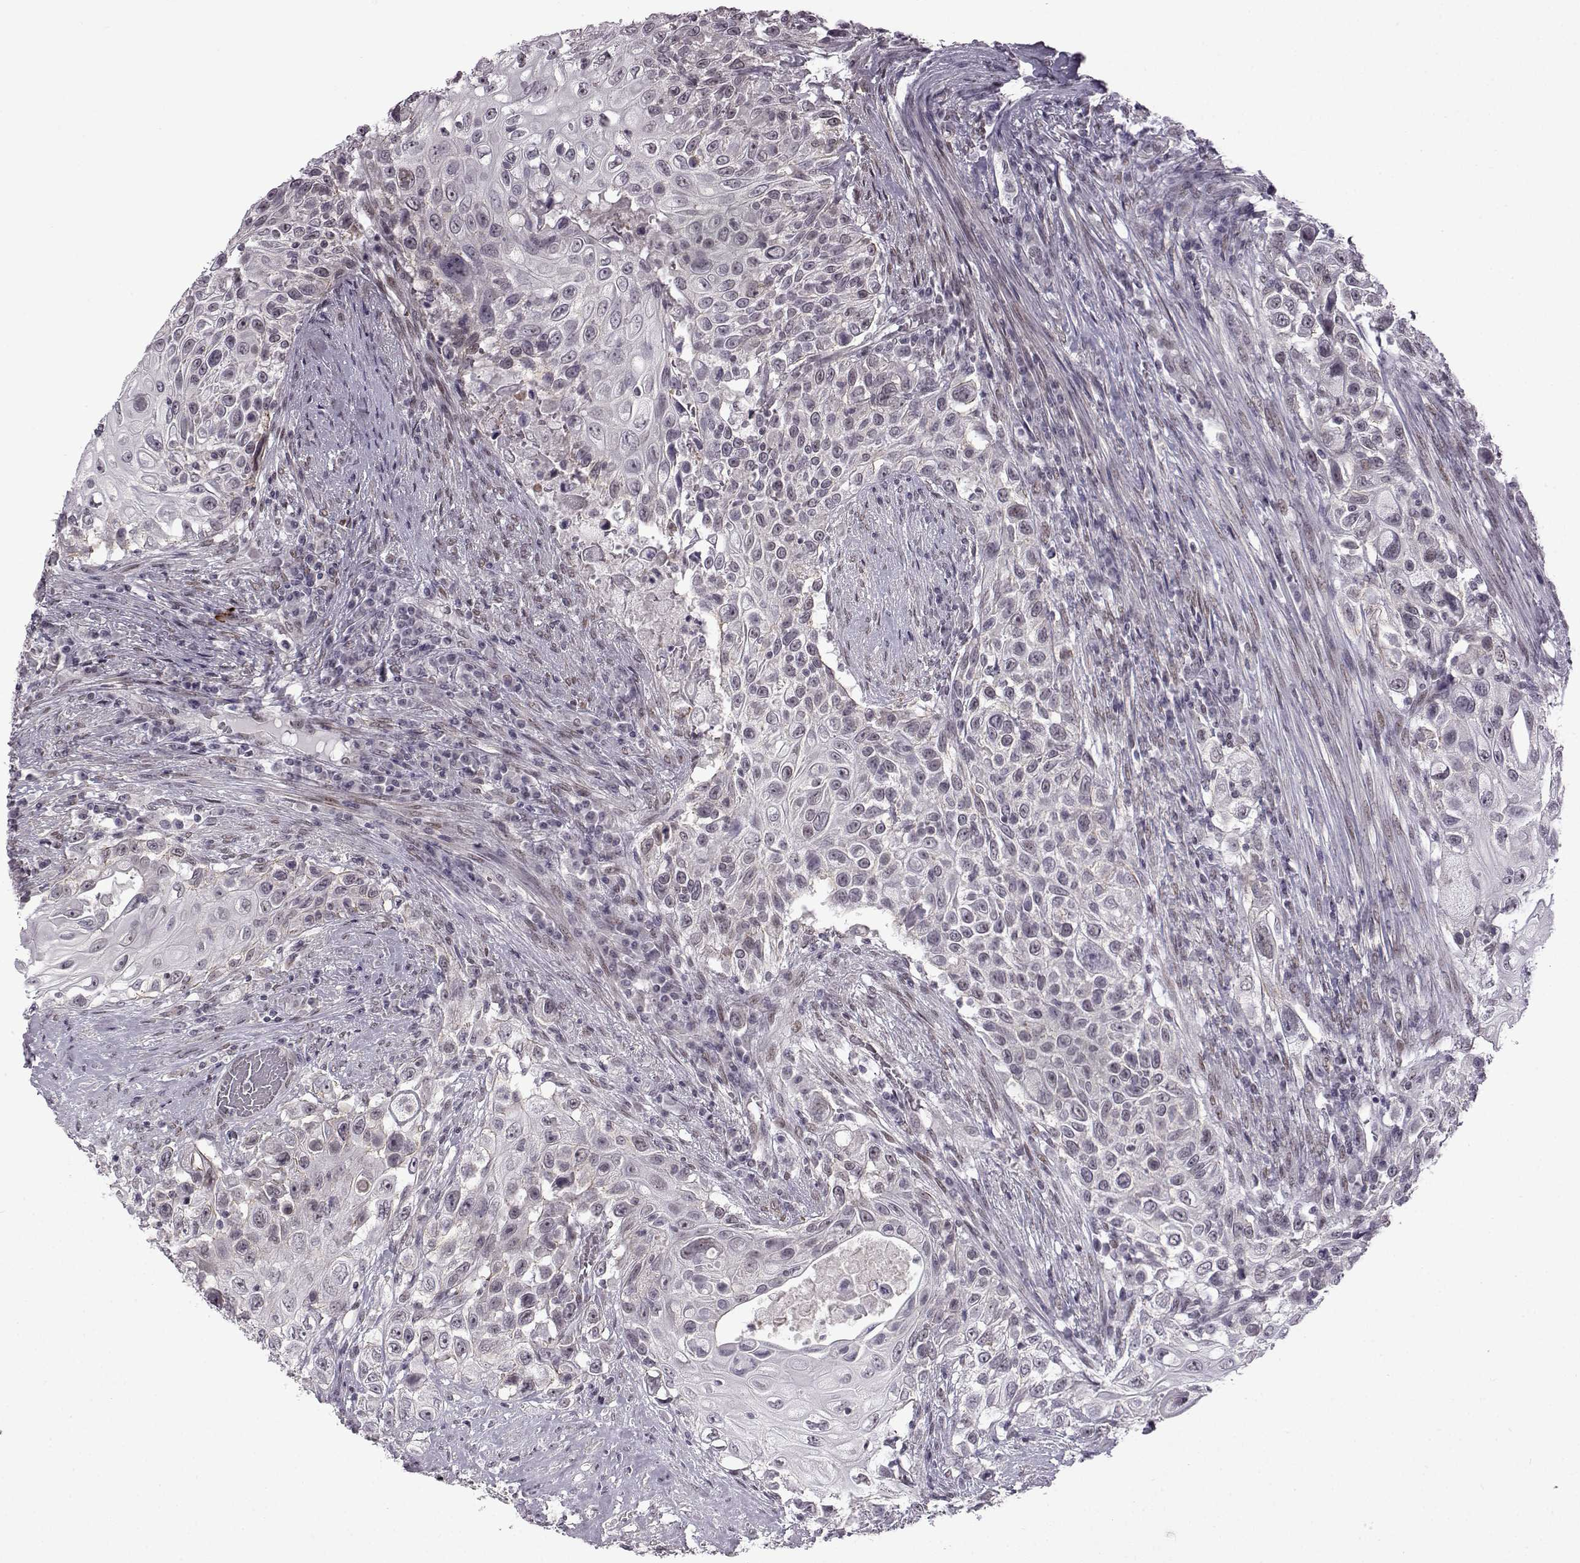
{"staining": {"intensity": "negative", "quantity": "none", "location": "none"}, "tissue": "urothelial cancer", "cell_type": "Tumor cells", "image_type": "cancer", "snomed": [{"axis": "morphology", "description": "Urothelial carcinoma, High grade"}, {"axis": "topography", "description": "Urinary bladder"}], "caption": "A photomicrograph of urothelial cancer stained for a protein demonstrates no brown staining in tumor cells.", "gene": "SYNPO2", "patient": {"sex": "female", "age": 56}}